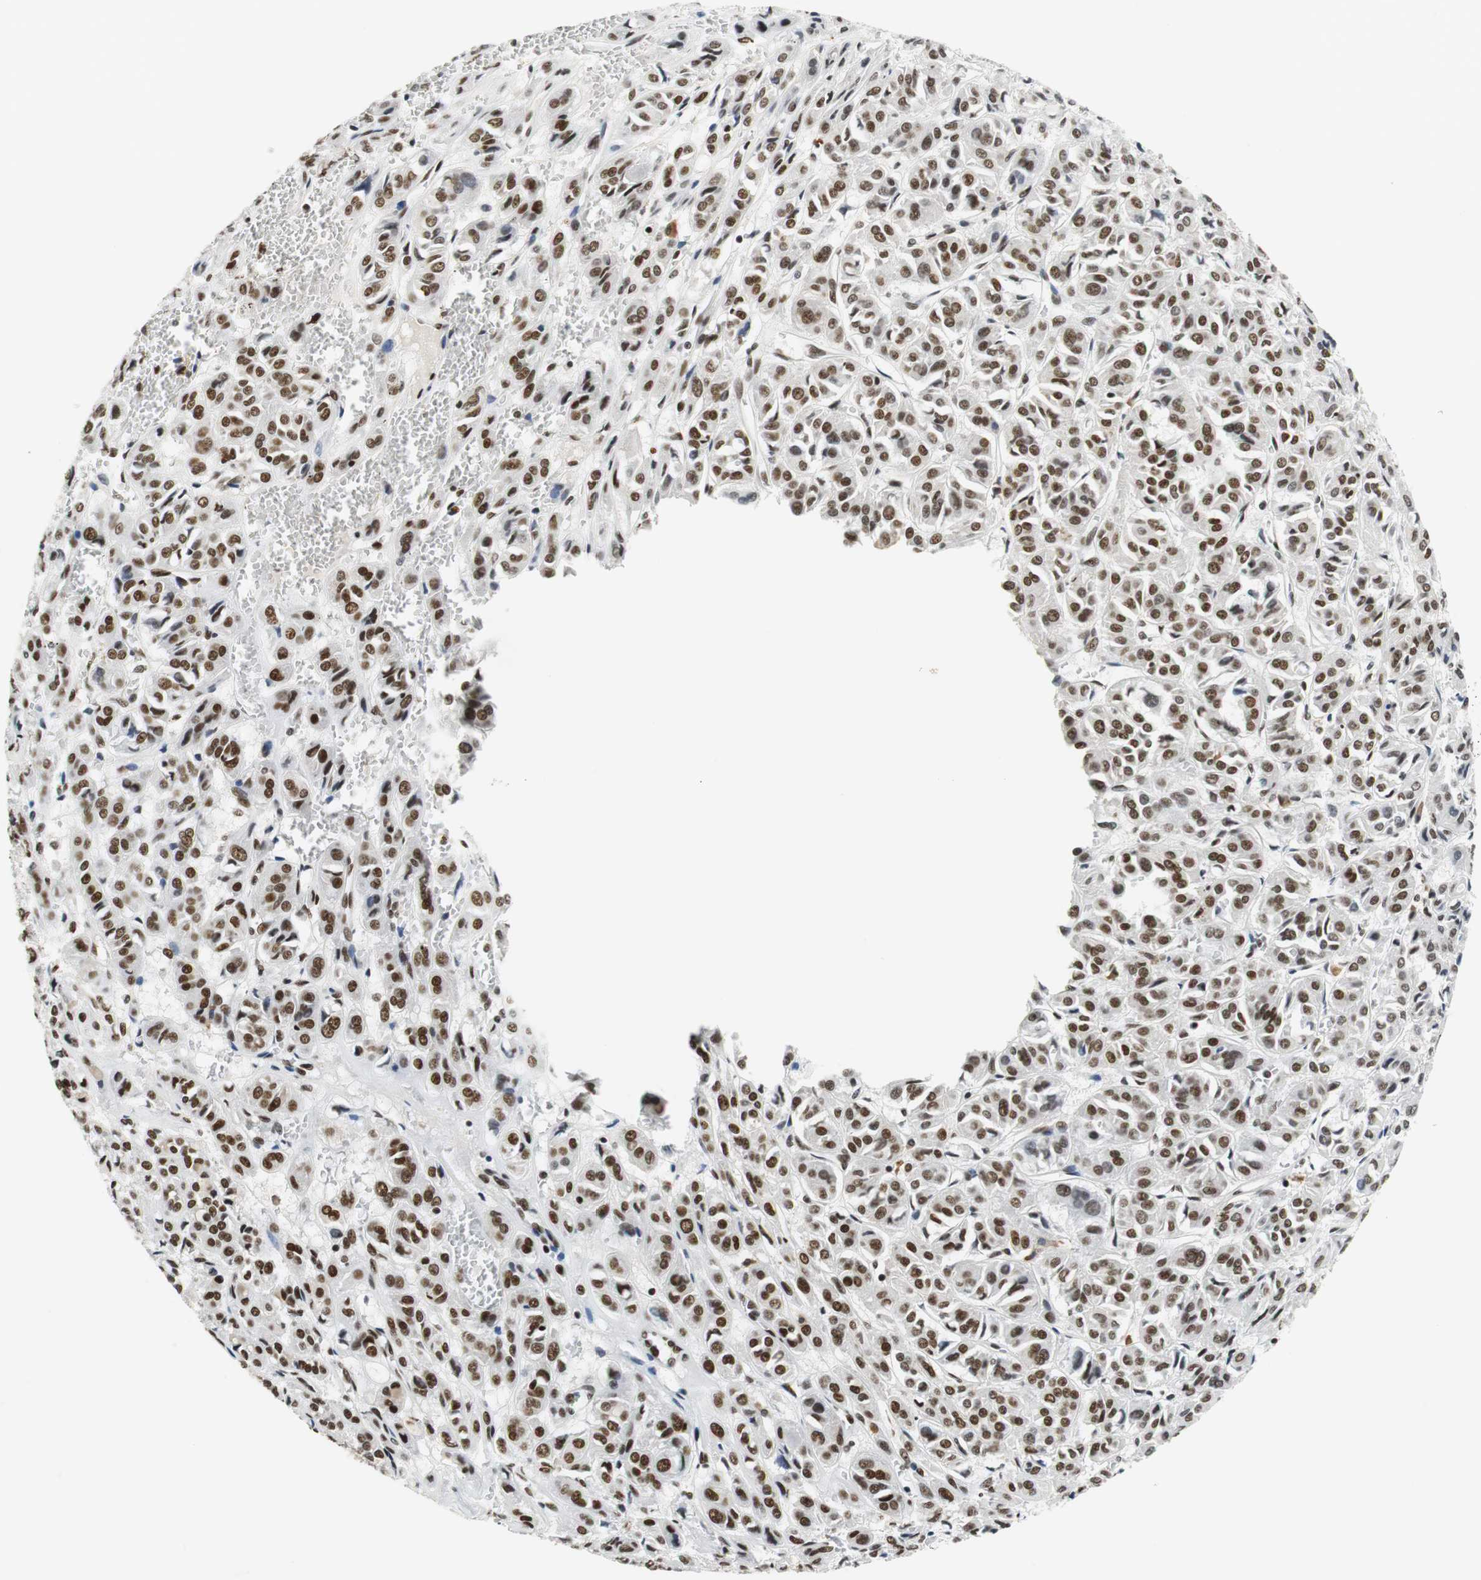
{"staining": {"intensity": "moderate", "quantity": ">75%", "location": "nuclear"}, "tissue": "thyroid cancer", "cell_type": "Tumor cells", "image_type": "cancer", "snomed": [{"axis": "morphology", "description": "Follicular adenoma carcinoma, NOS"}, {"axis": "topography", "description": "Thyroid gland"}], "caption": "IHC micrograph of neoplastic tissue: thyroid follicular adenoma carcinoma stained using IHC shows medium levels of moderate protein expression localized specifically in the nuclear of tumor cells, appearing as a nuclear brown color.", "gene": "PRKDC", "patient": {"sex": "female", "age": 71}}